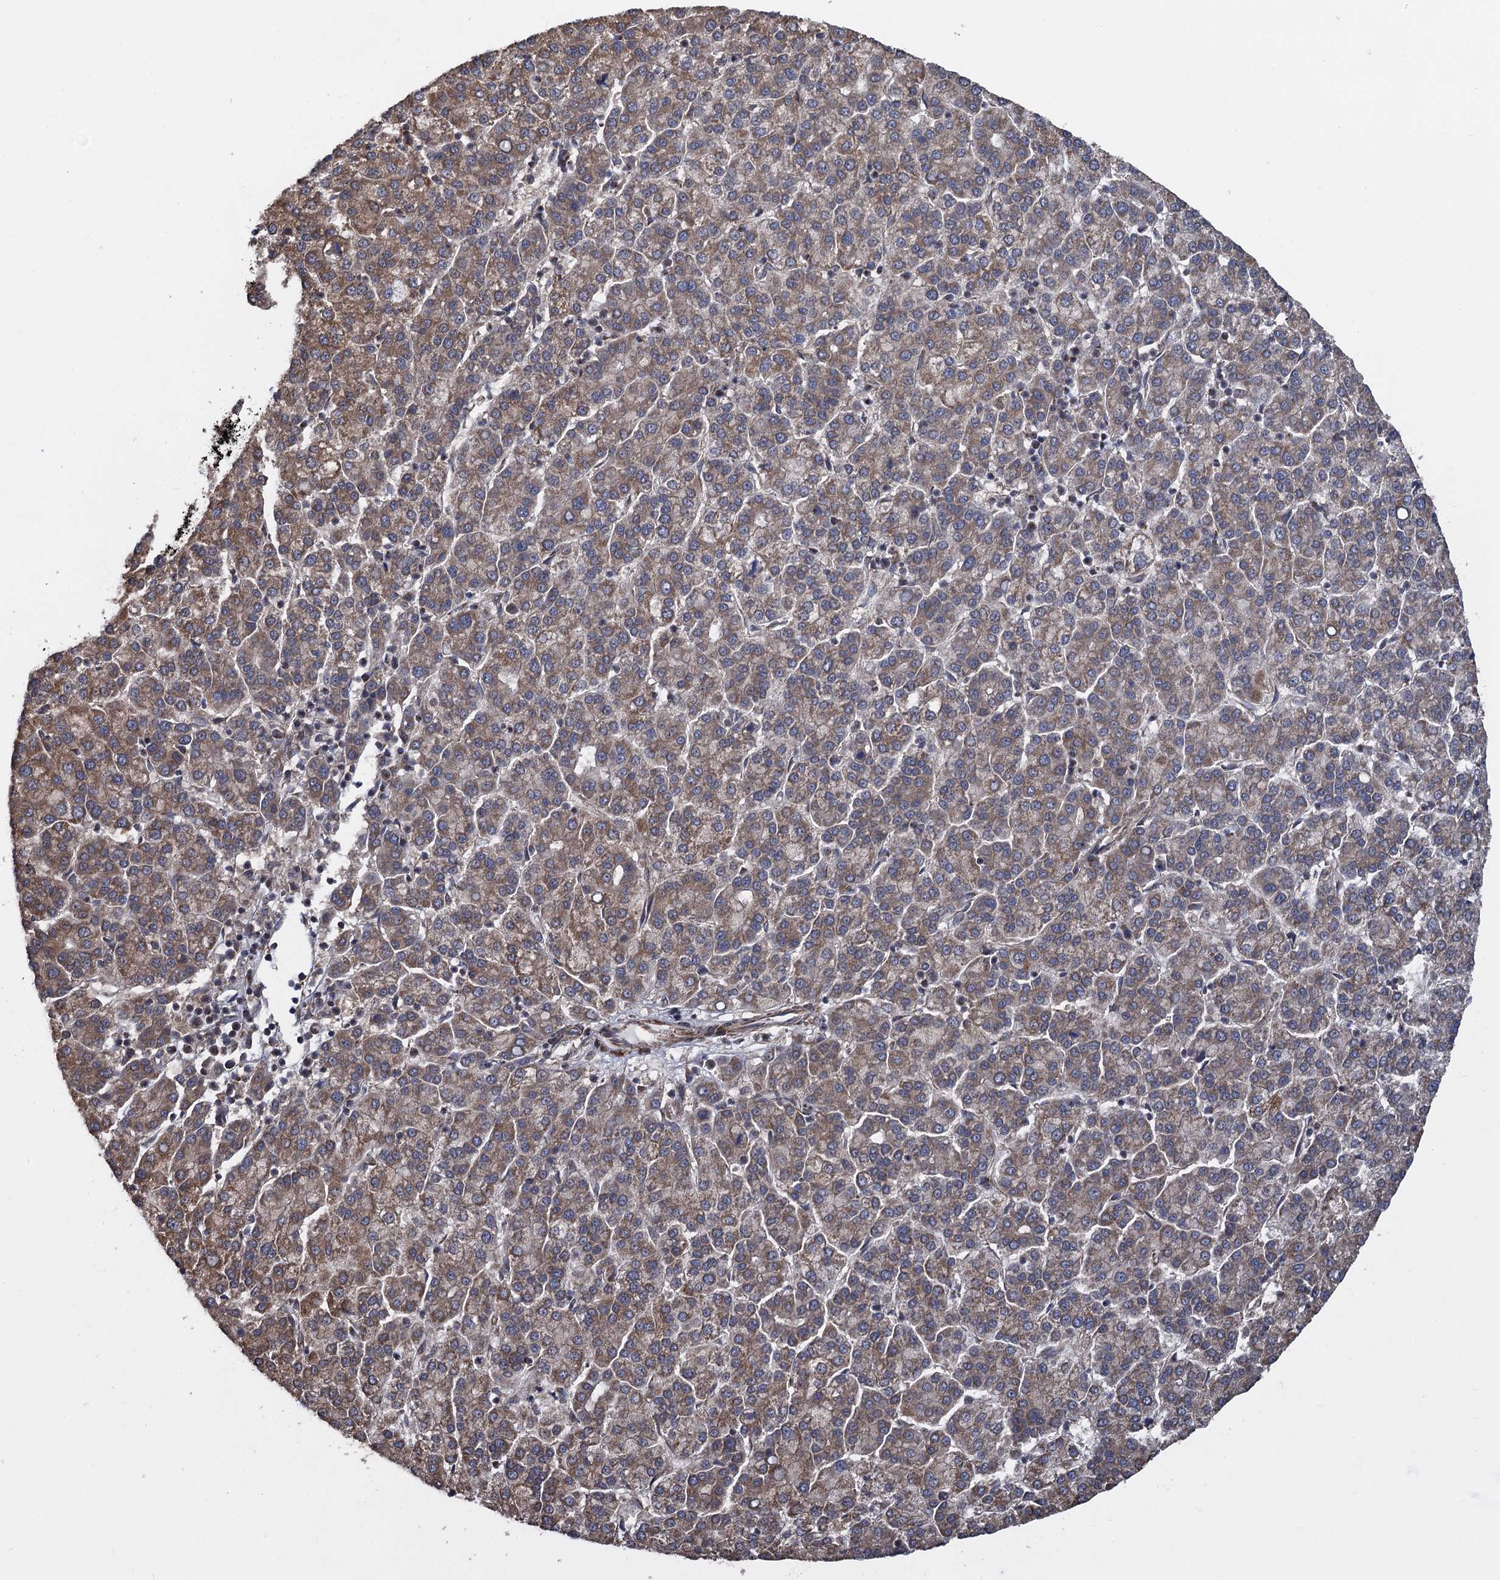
{"staining": {"intensity": "moderate", "quantity": ">75%", "location": "cytoplasmic/membranous"}, "tissue": "liver cancer", "cell_type": "Tumor cells", "image_type": "cancer", "snomed": [{"axis": "morphology", "description": "Carcinoma, Hepatocellular, NOS"}, {"axis": "topography", "description": "Liver"}], "caption": "This is an image of immunohistochemistry (IHC) staining of liver cancer, which shows moderate staining in the cytoplasmic/membranous of tumor cells.", "gene": "HAUS1", "patient": {"sex": "female", "age": 58}}